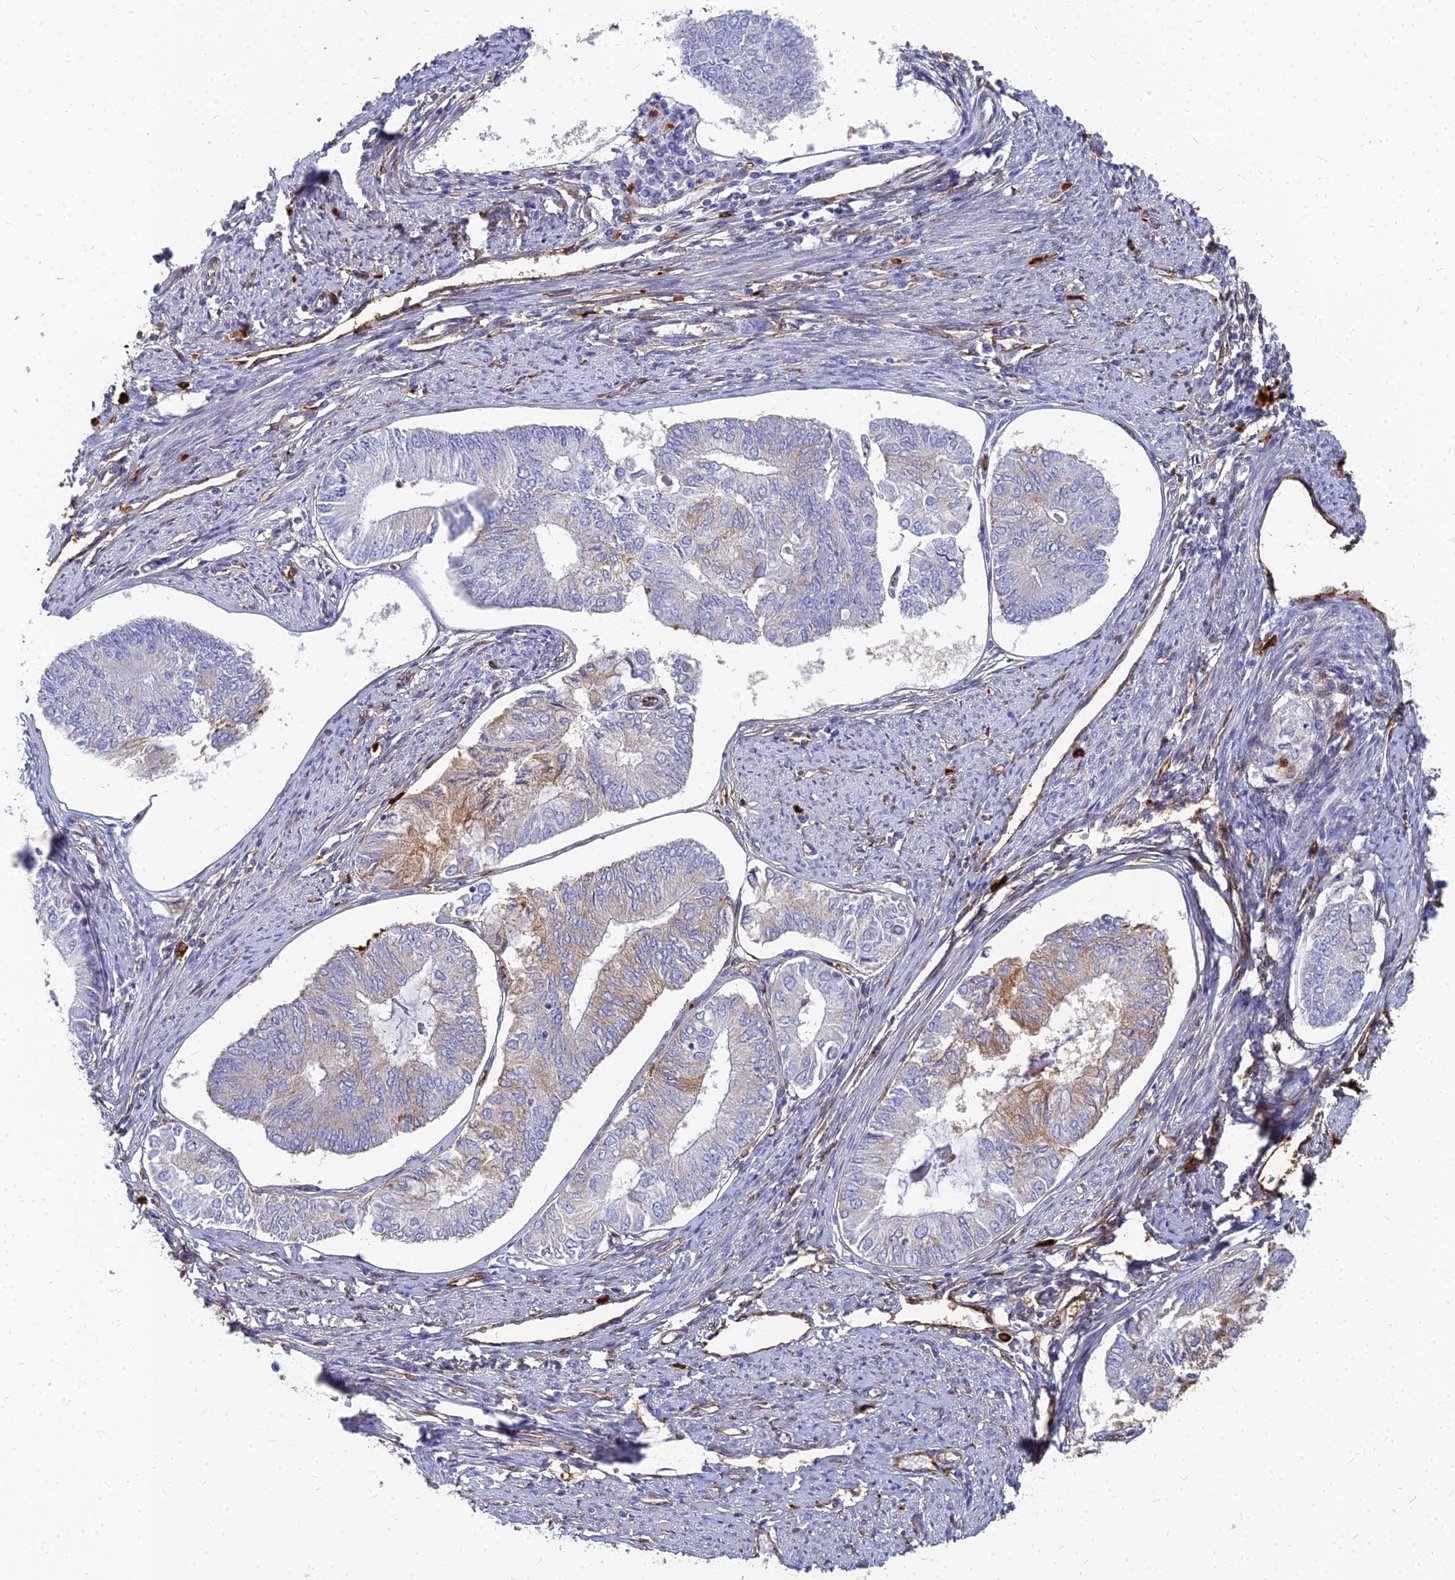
{"staining": {"intensity": "moderate", "quantity": "<25%", "location": "cytoplasmic/membranous"}, "tissue": "endometrial cancer", "cell_type": "Tumor cells", "image_type": "cancer", "snomed": [{"axis": "morphology", "description": "Adenocarcinoma, NOS"}, {"axis": "topography", "description": "Endometrium"}], "caption": "Endometrial adenocarcinoma stained with DAB immunohistochemistry (IHC) exhibits low levels of moderate cytoplasmic/membranous positivity in approximately <25% of tumor cells.", "gene": "VAT1", "patient": {"sex": "female", "age": 68}}